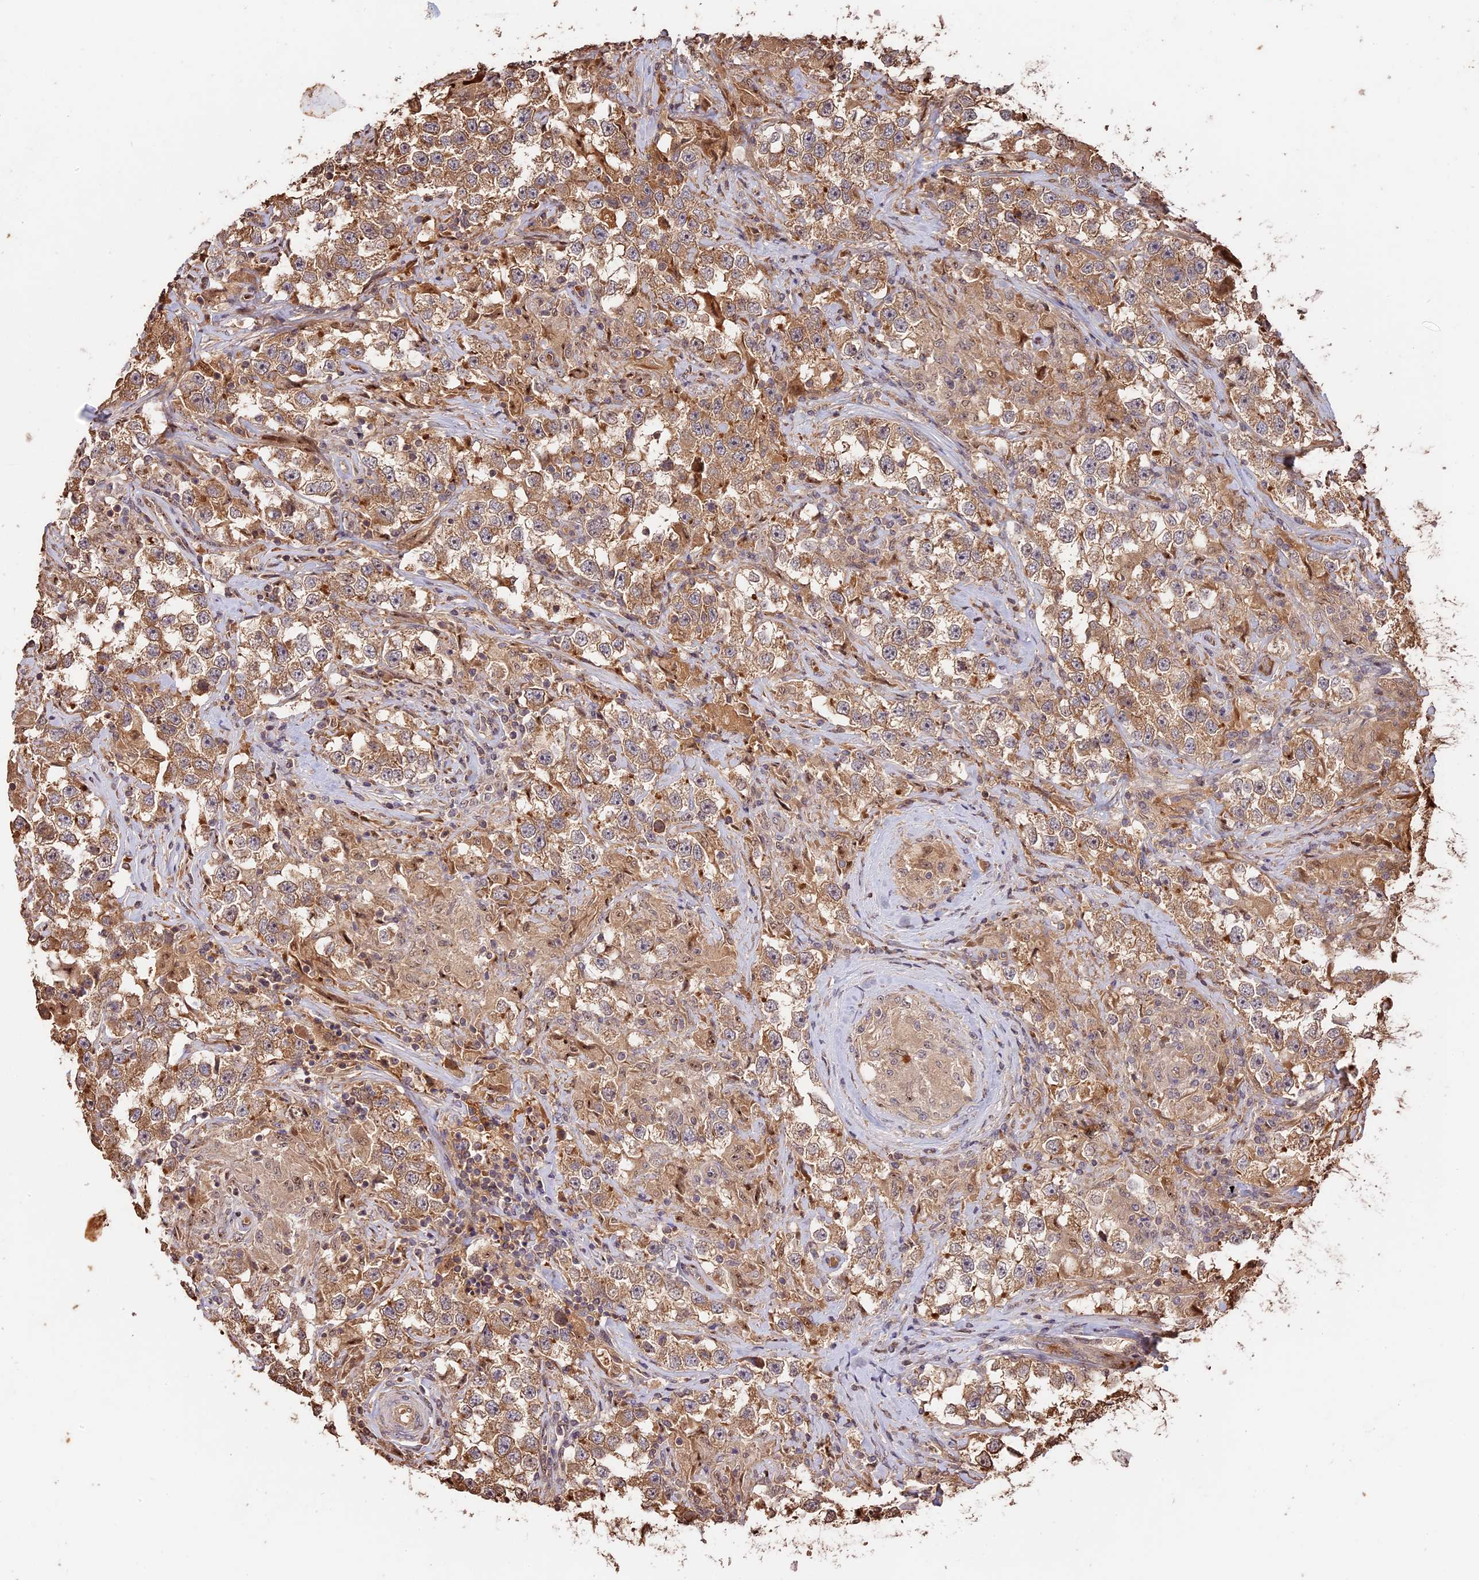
{"staining": {"intensity": "weak", "quantity": ">75%", "location": "cytoplasmic/membranous"}, "tissue": "testis cancer", "cell_type": "Tumor cells", "image_type": "cancer", "snomed": [{"axis": "morphology", "description": "Seminoma, NOS"}, {"axis": "topography", "description": "Testis"}], "caption": "Immunohistochemistry histopathology image of human testis seminoma stained for a protein (brown), which displays low levels of weak cytoplasmic/membranous positivity in approximately >75% of tumor cells.", "gene": "PPP1R37", "patient": {"sex": "male", "age": 46}}